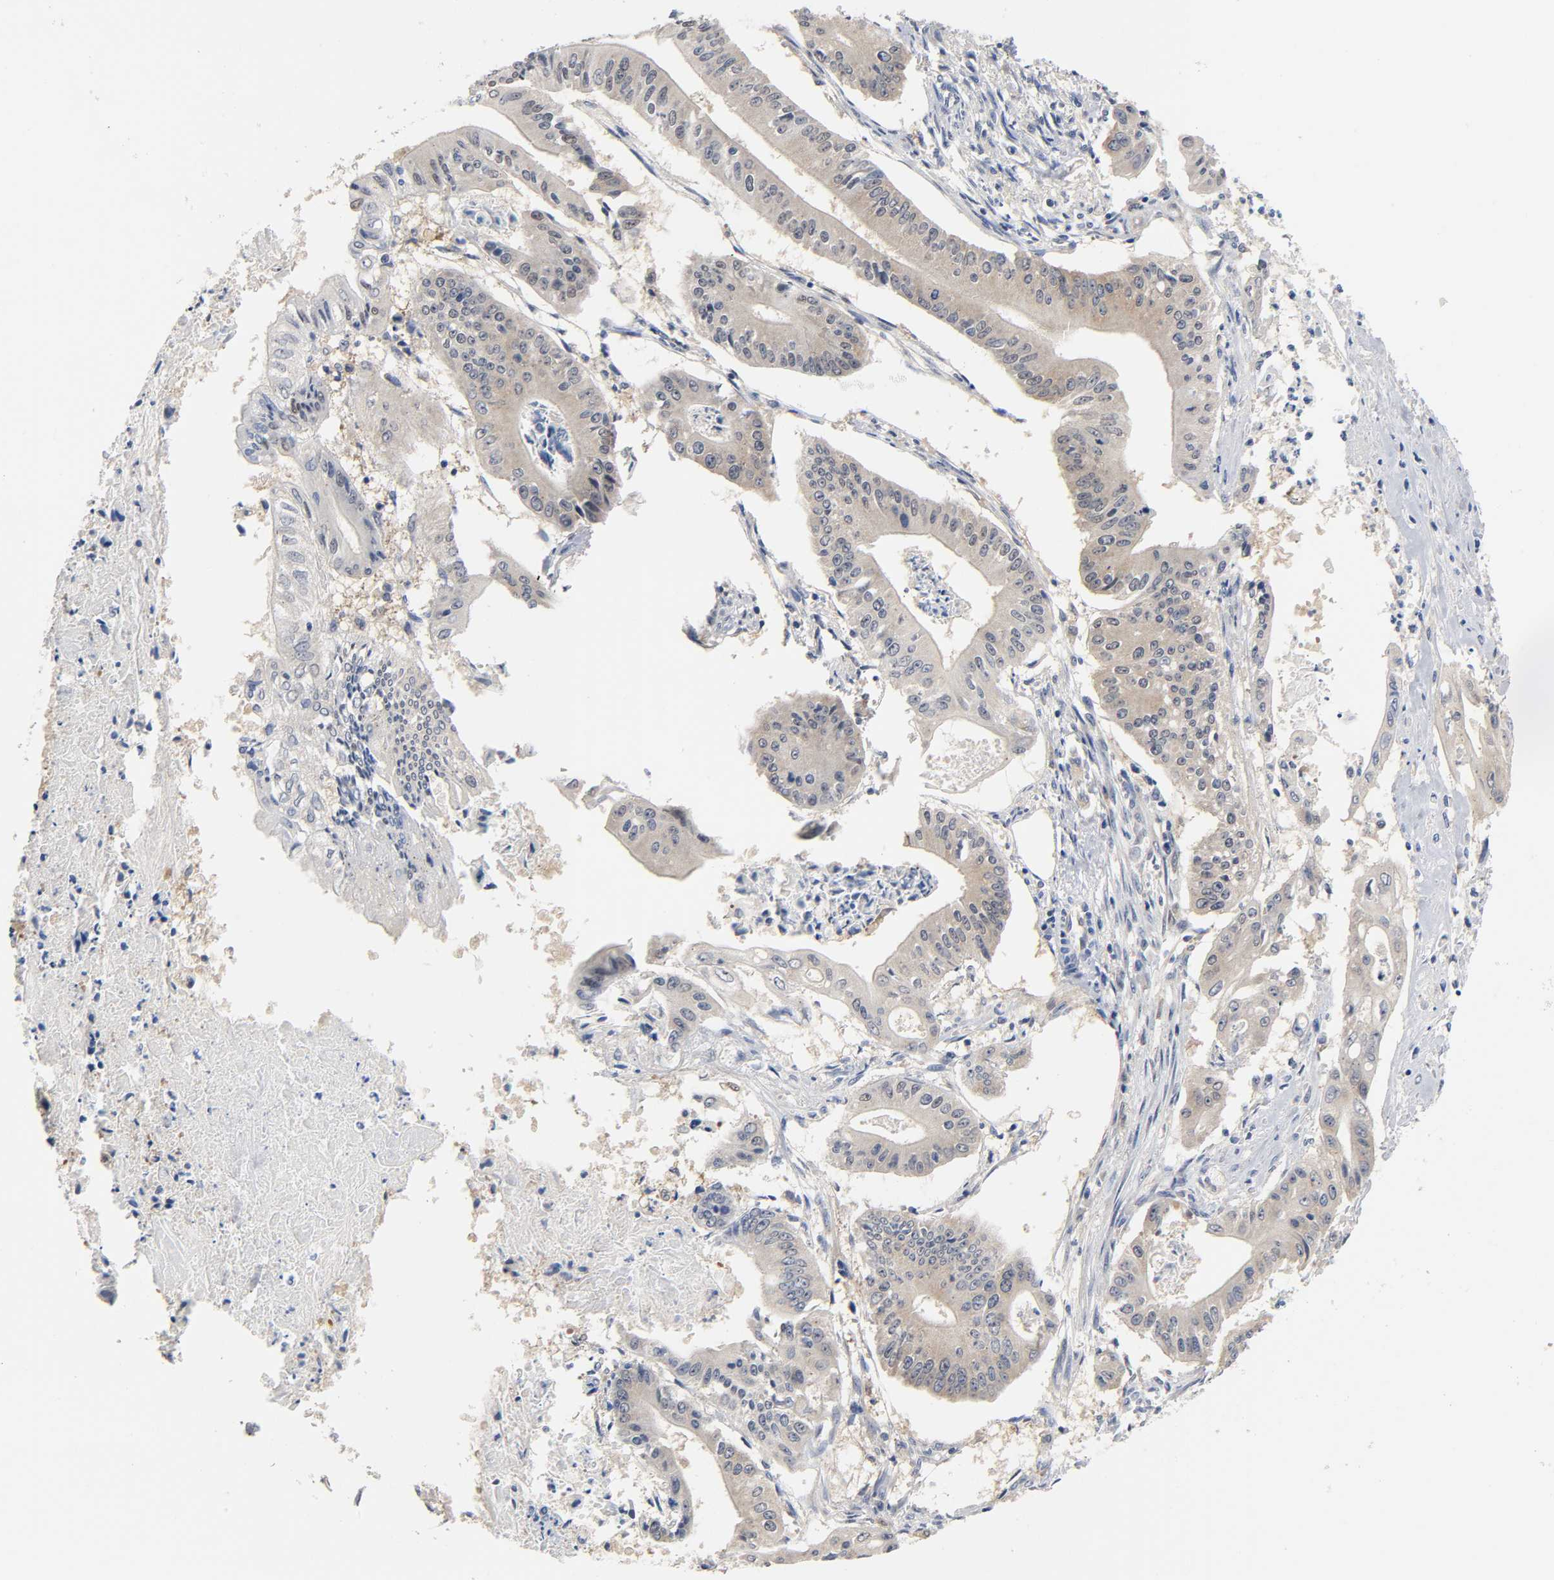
{"staining": {"intensity": "weak", "quantity": ">75%", "location": "cytoplasmic/membranous"}, "tissue": "pancreatic cancer", "cell_type": "Tumor cells", "image_type": "cancer", "snomed": [{"axis": "morphology", "description": "Normal tissue, NOS"}, {"axis": "topography", "description": "Lymph node"}], "caption": "Brown immunohistochemical staining in pancreatic cancer reveals weak cytoplasmic/membranous positivity in about >75% of tumor cells. (DAB (3,3'-diaminobenzidine) = brown stain, brightfield microscopy at high magnification).", "gene": "FYN", "patient": {"sex": "male", "age": 62}}